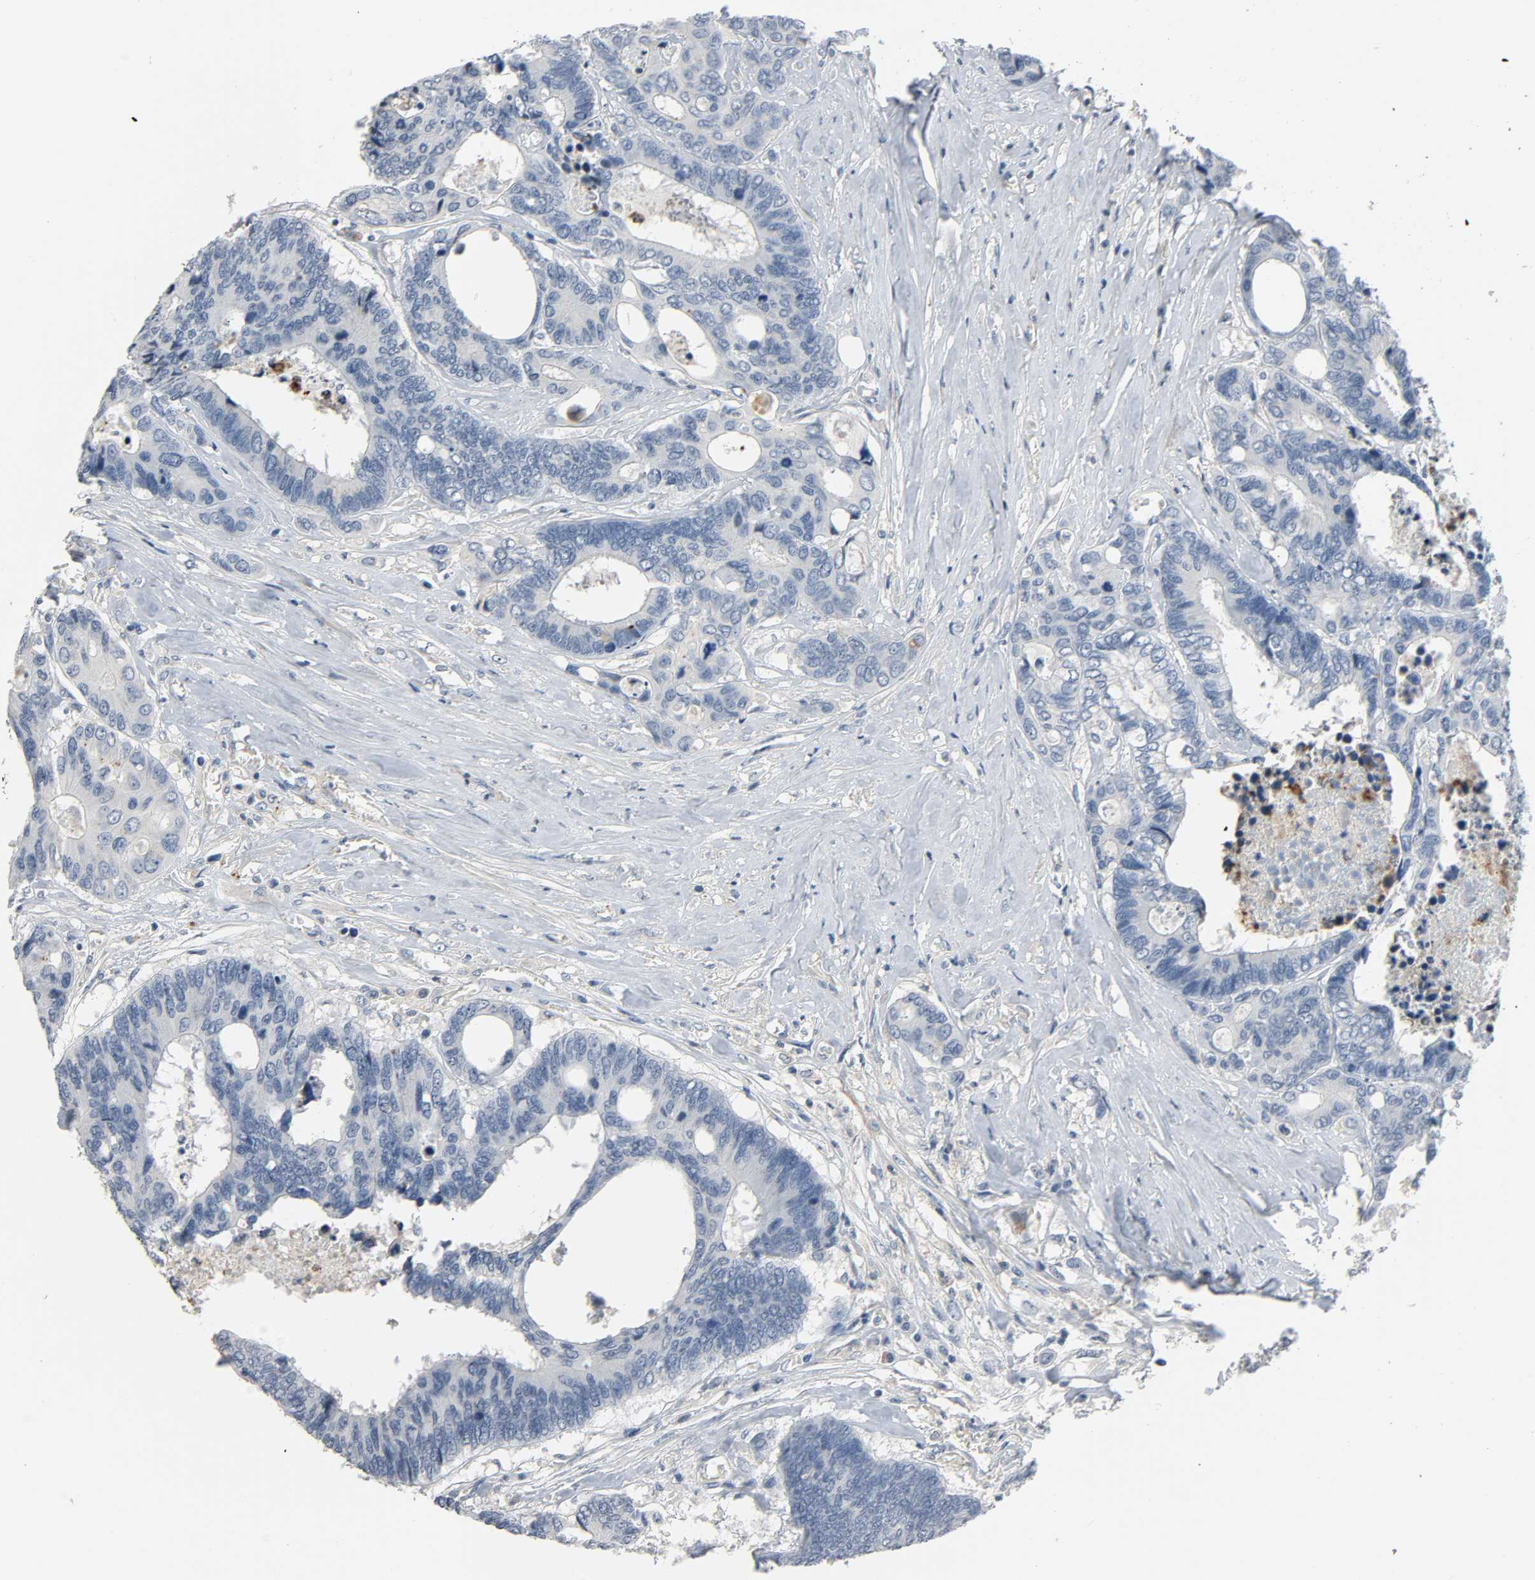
{"staining": {"intensity": "negative", "quantity": "none", "location": "none"}, "tissue": "colorectal cancer", "cell_type": "Tumor cells", "image_type": "cancer", "snomed": [{"axis": "morphology", "description": "Adenocarcinoma, NOS"}, {"axis": "topography", "description": "Rectum"}], "caption": "A micrograph of colorectal cancer (adenocarcinoma) stained for a protein reveals no brown staining in tumor cells.", "gene": "CD4", "patient": {"sex": "male", "age": 55}}